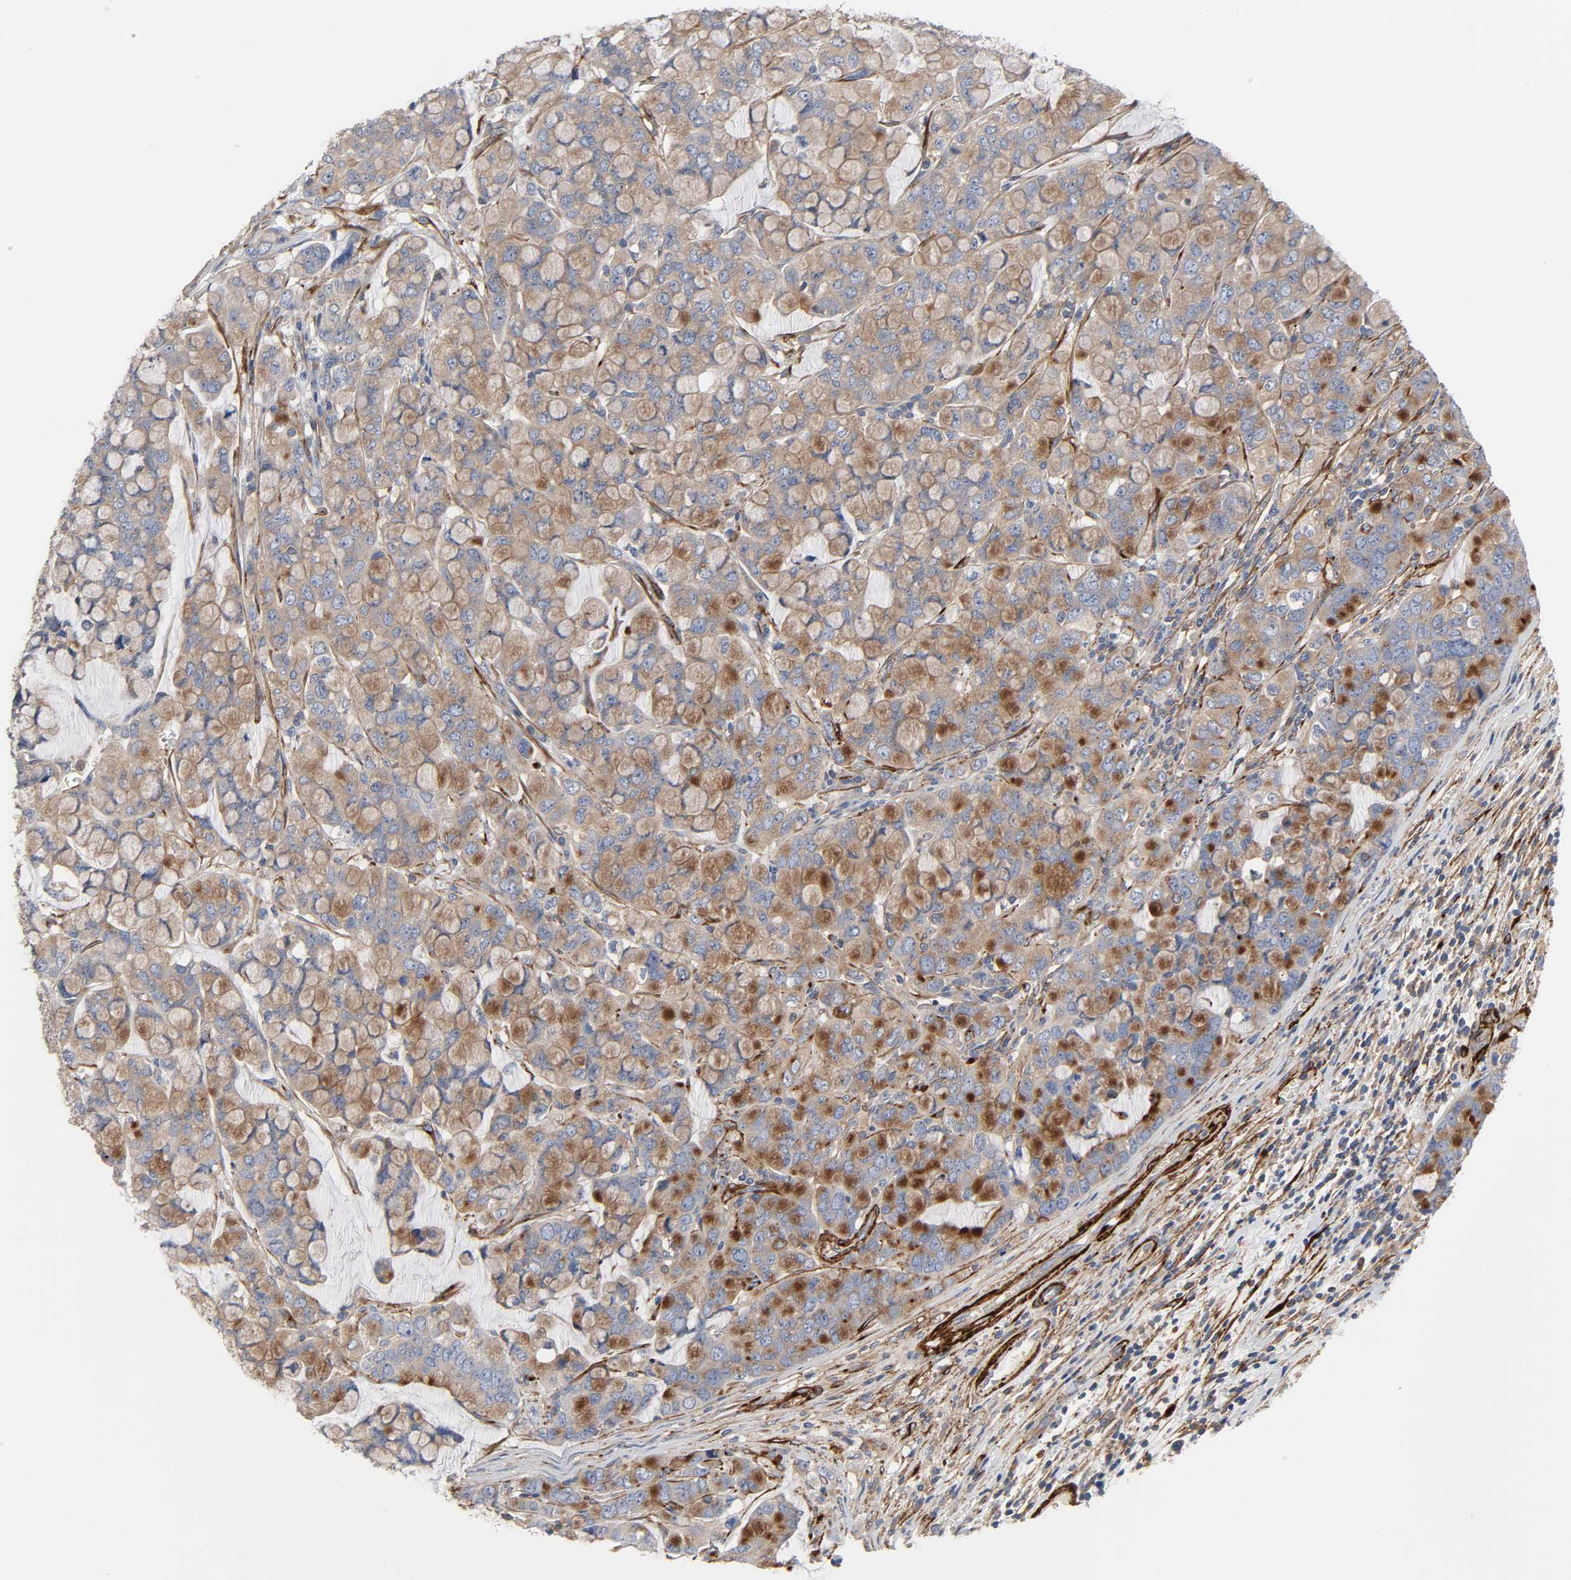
{"staining": {"intensity": "moderate", "quantity": ">75%", "location": "cytoplasmic/membranous"}, "tissue": "stomach cancer", "cell_type": "Tumor cells", "image_type": "cancer", "snomed": [{"axis": "morphology", "description": "Adenocarcinoma, NOS"}, {"axis": "topography", "description": "Stomach, lower"}], "caption": "A medium amount of moderate cytoplasmic/membranous positivity is identified in approximately >75% of tumor cells in stomach cancer tissue. (DAB (3,3'-diaminobenzidine) IHC, brown staining for protein, blue staining for nuclei).", "gene": "ARHGAP1", "patient": {"sex": "male", "age": 84}}